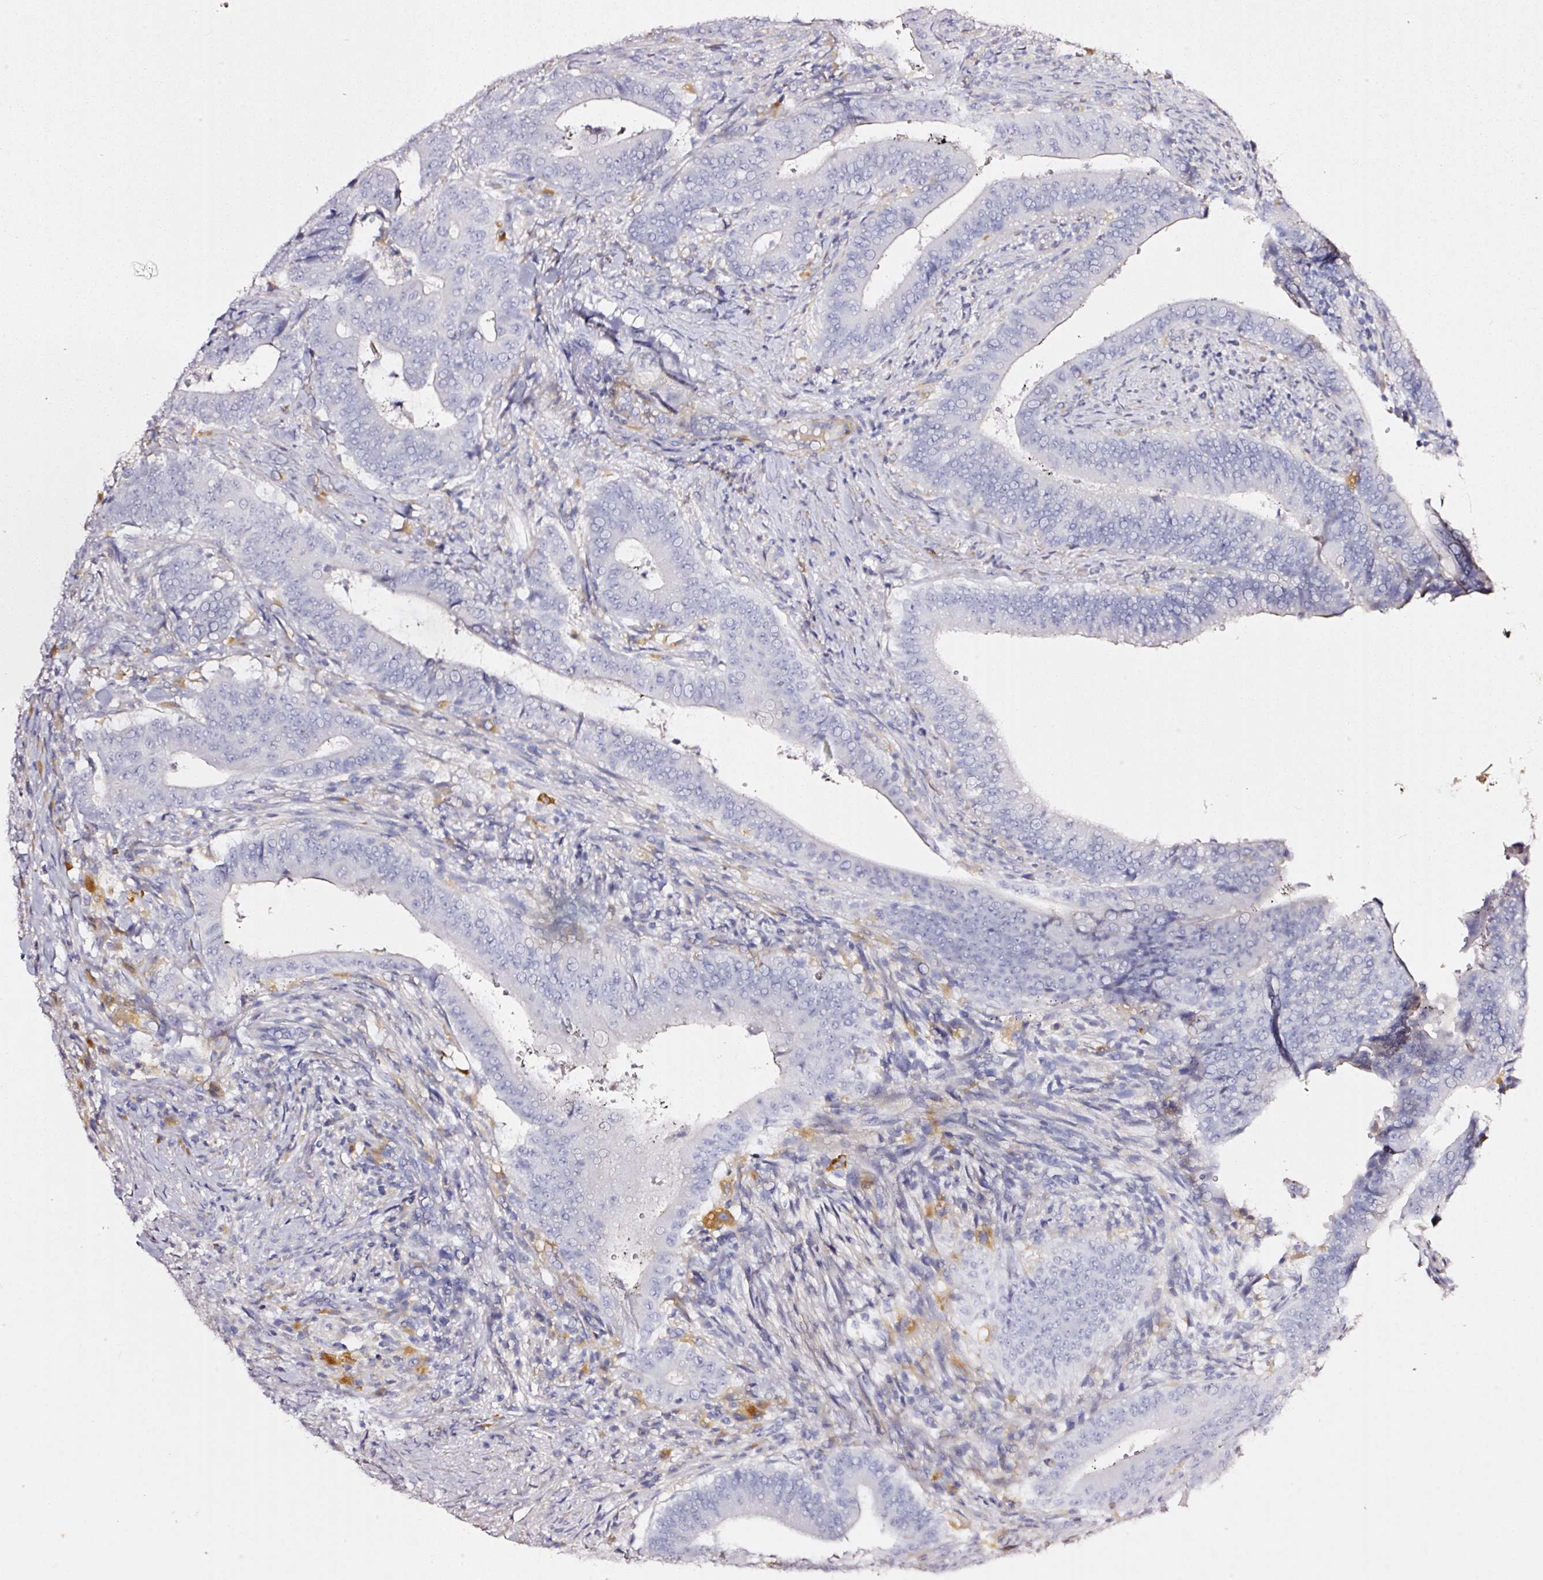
{"staining": {"intensity": "negative", "quantity": "none", "location": "none"}, "tissue": "colorectal cancer", "cell_type": "Tumor cells", "image_type": "cancer", "snomed": [{"axis": "morphology", "description": "Adenocarcinoma, NOS"}, {"axis": "topography", "description": "Colon"}], "caption": "High power microscopy micrograph of an immunohistochemistry (IHC) histopathology image of colorectal cancer (adenocarcinoma), revealing no significant staining in tumor cells.", "gene": "CYB561A3", "patient": {"sex": "female", "age": 43}}